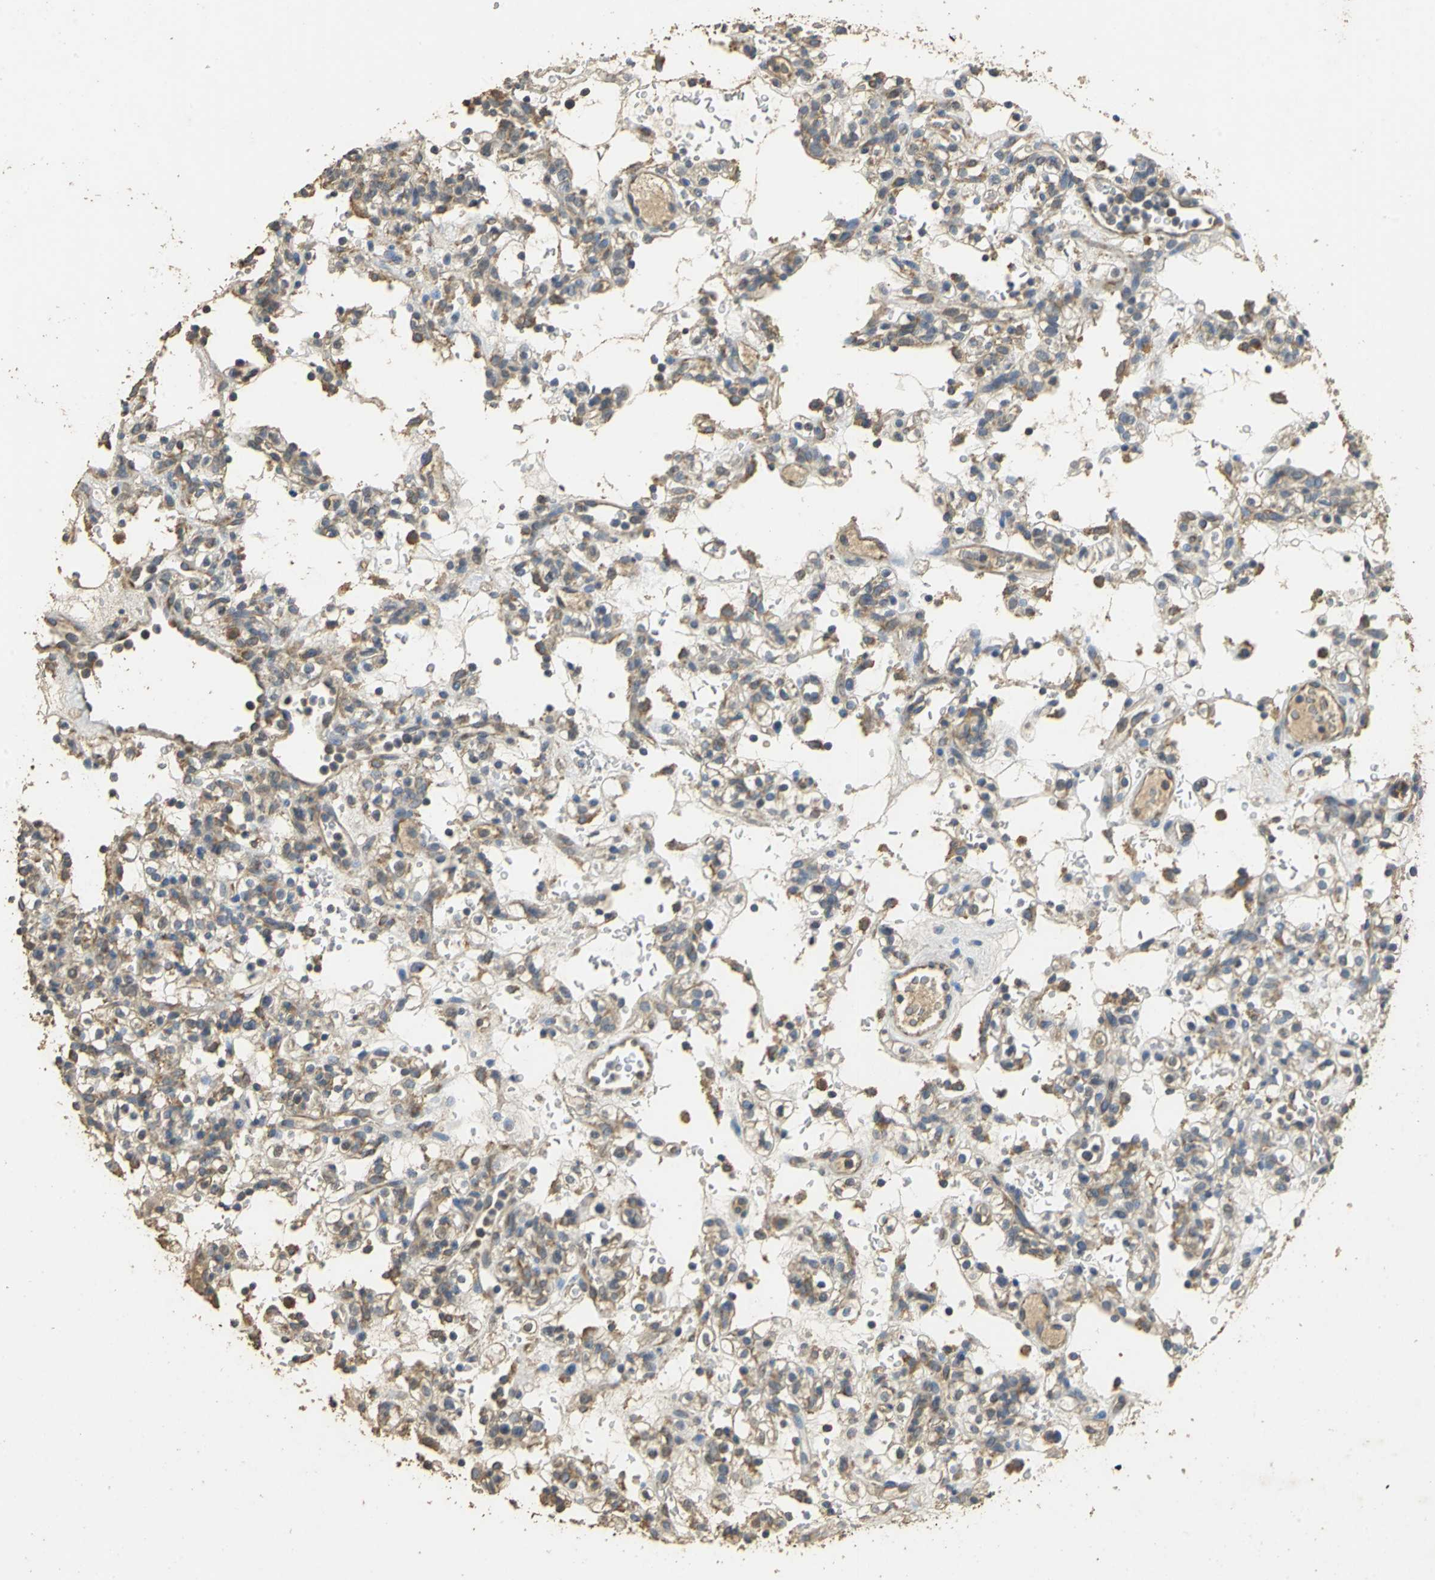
{"staining": {"intensity": "weak", "quantity": ">75%", "location": "cytoplasmic/membranous"}, "tissue": "renal cancer", "cell_type": "Tumor cells", "image_type": "cancer", "snomed": [{"axis": "morphology", "description": "Normal tissue, NOS"}, {"axis": "morphology", "description": "Adenocarcinoma, NOS"}, {"axis": "topography", "description": "Kidney"}], "caption": "Renal cancer was stained to show a protein in brown. There is low levels of weak cytoplasmic/membranous positivity in about >75% of tumor cells.", "gene": "ACSL4", "patient": {"sex": "female", "age": 72}}